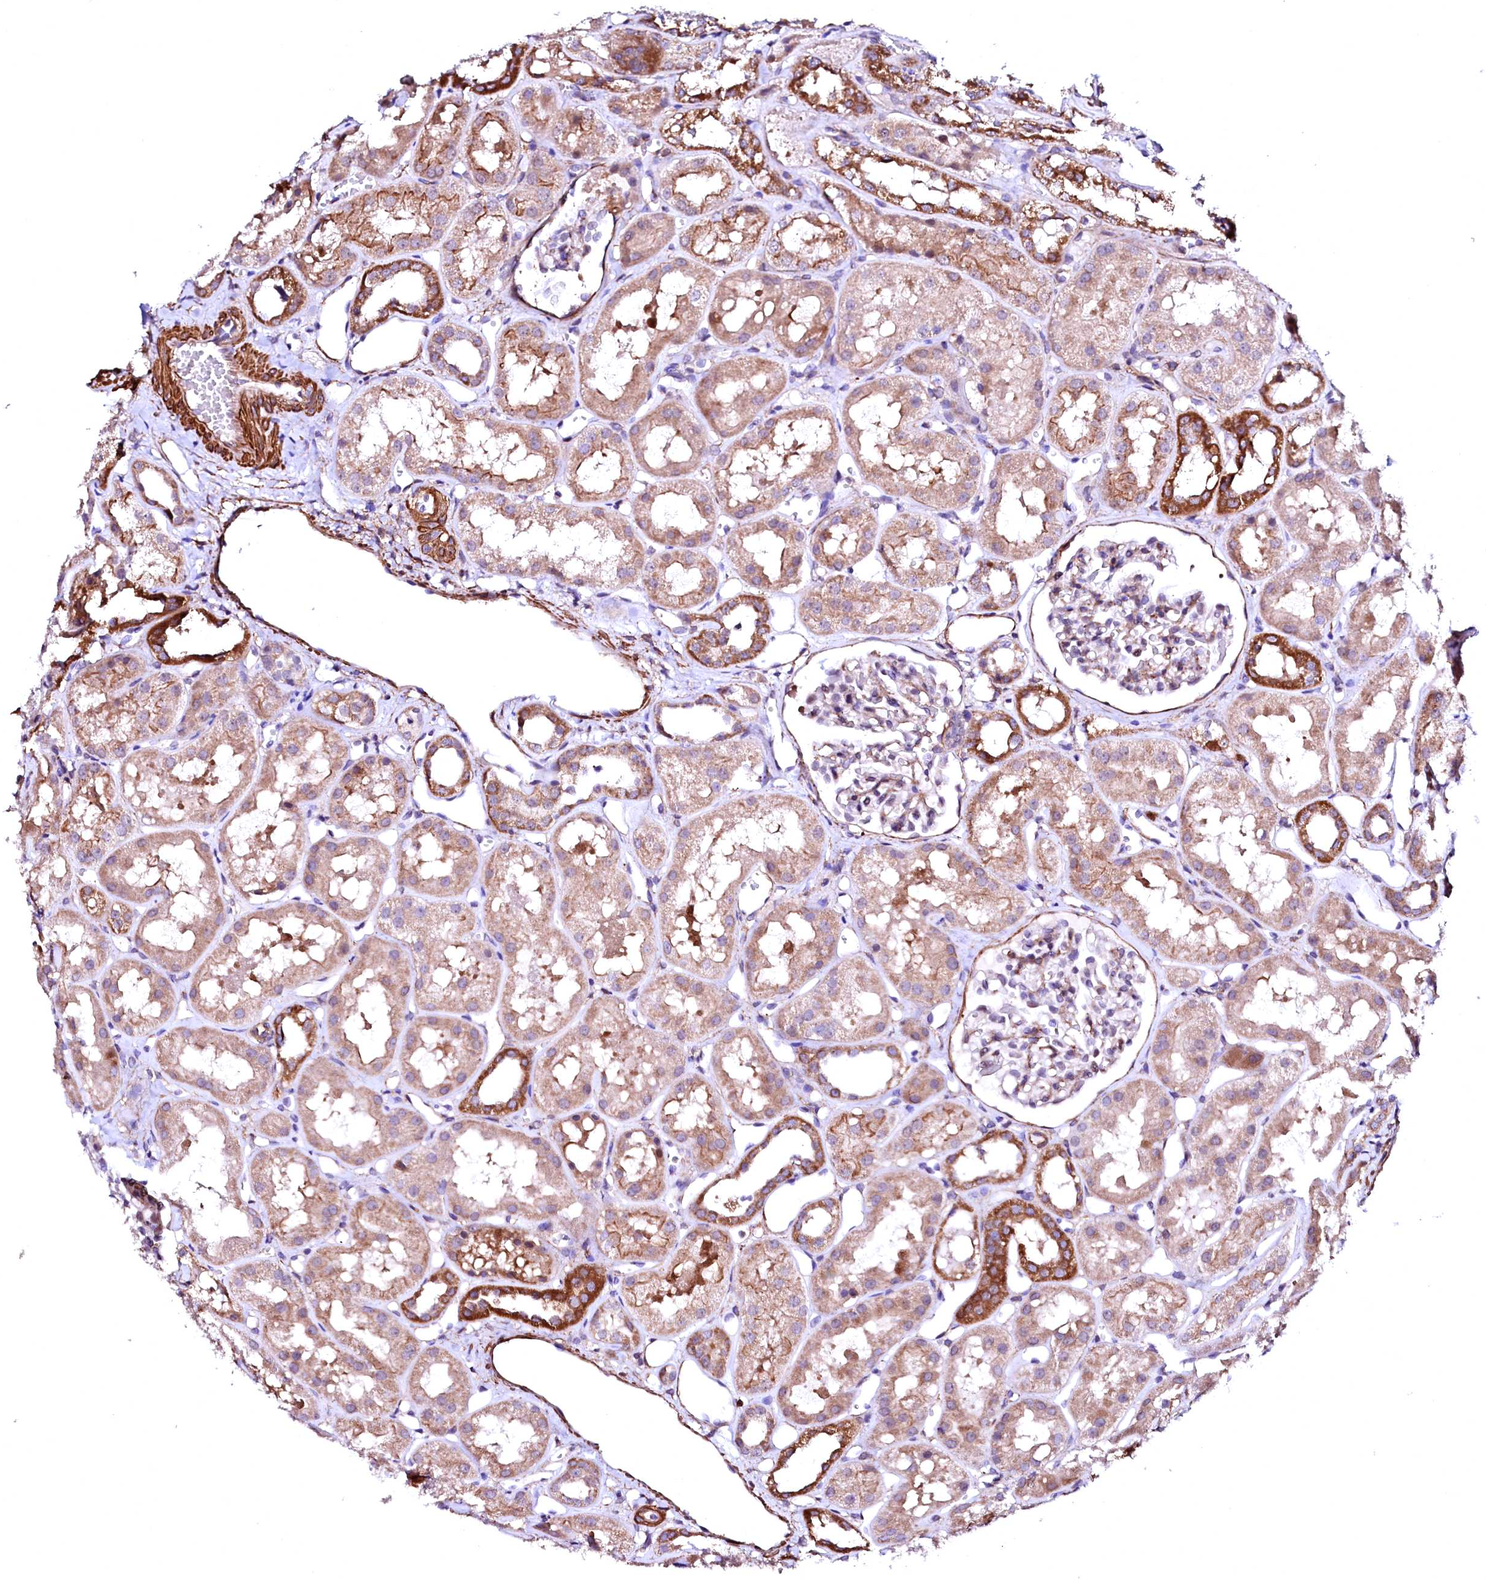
{"staining": {"intensity": "moderate", "quantity": "<25%", "location": "cytoplasmic/membranous"}, "tissue": "kidney", "cell_type": "Cells in glomeruli", "image_type": "normal", "snomed": [{"axis": "morphology", "description": "Normal tissue, NOS"}, {"axis": "topography", "description": "Kidney"}], "caption": "Protein analysis of normal kidney reveals moderate cytoplasmic/membranous expression in approximately <25% of cells in glomeruli.", "gene": "GPR176", "patient": {"sex": "male", "age": 16}}